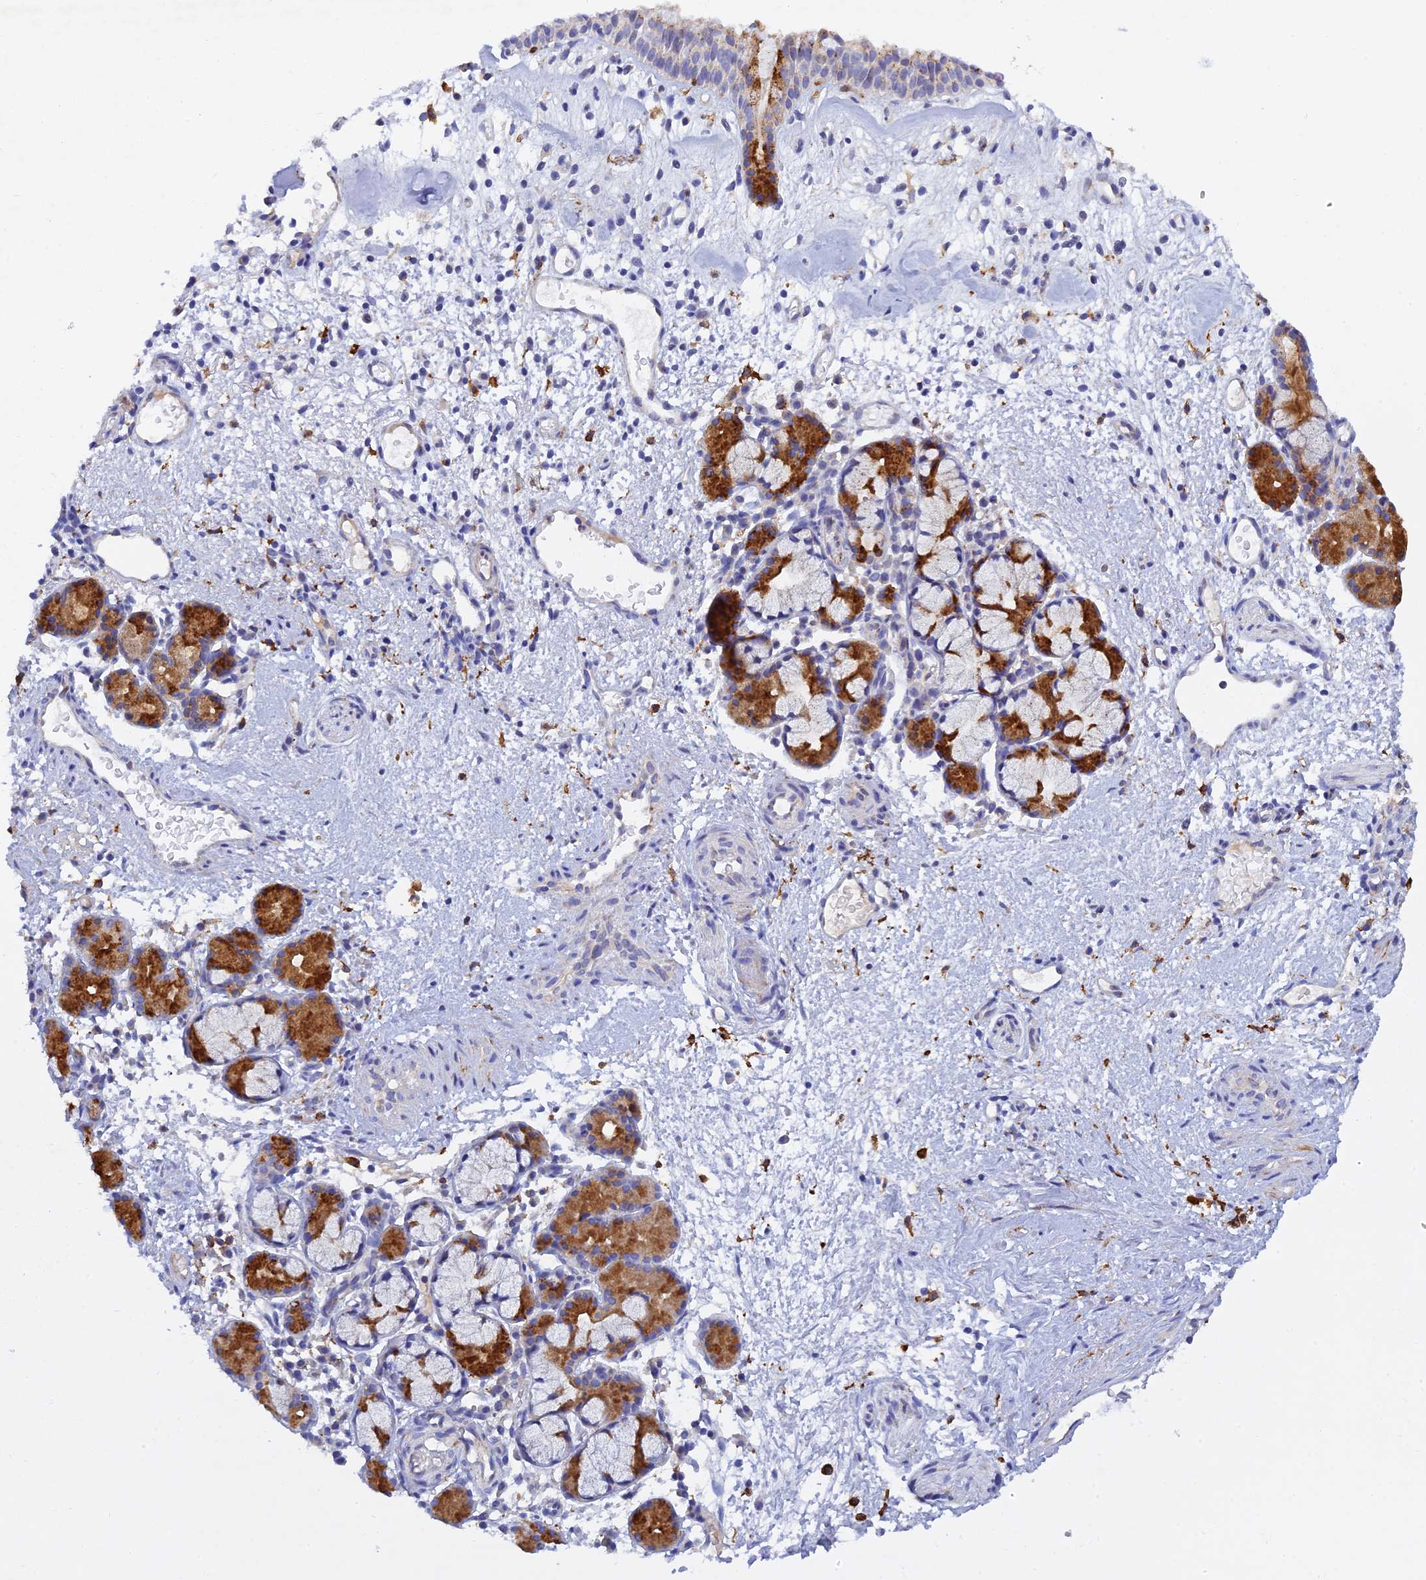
{"staining": {"intensity": "strong", "quantity": "<25%", "location": "cytoplasmic/membranous"}, "tissue": "nasopharynx", "cell_type": "Respiratory epithelial cells", "image_type": "normal", "snomed": [{"axis": "morphology", "description": "Normal tissue, NOS"}, {"axis": "topography", "description": "Nasopharynx"}], "caption": "Protein analysis of benign nasopharynx exhibits strong cytoplasmic/membranous expression in approximately <25% of respiratory epithelial cells.", "gene": "RPGRIP1L", "patient": {"sex": "male", "age": 82}}